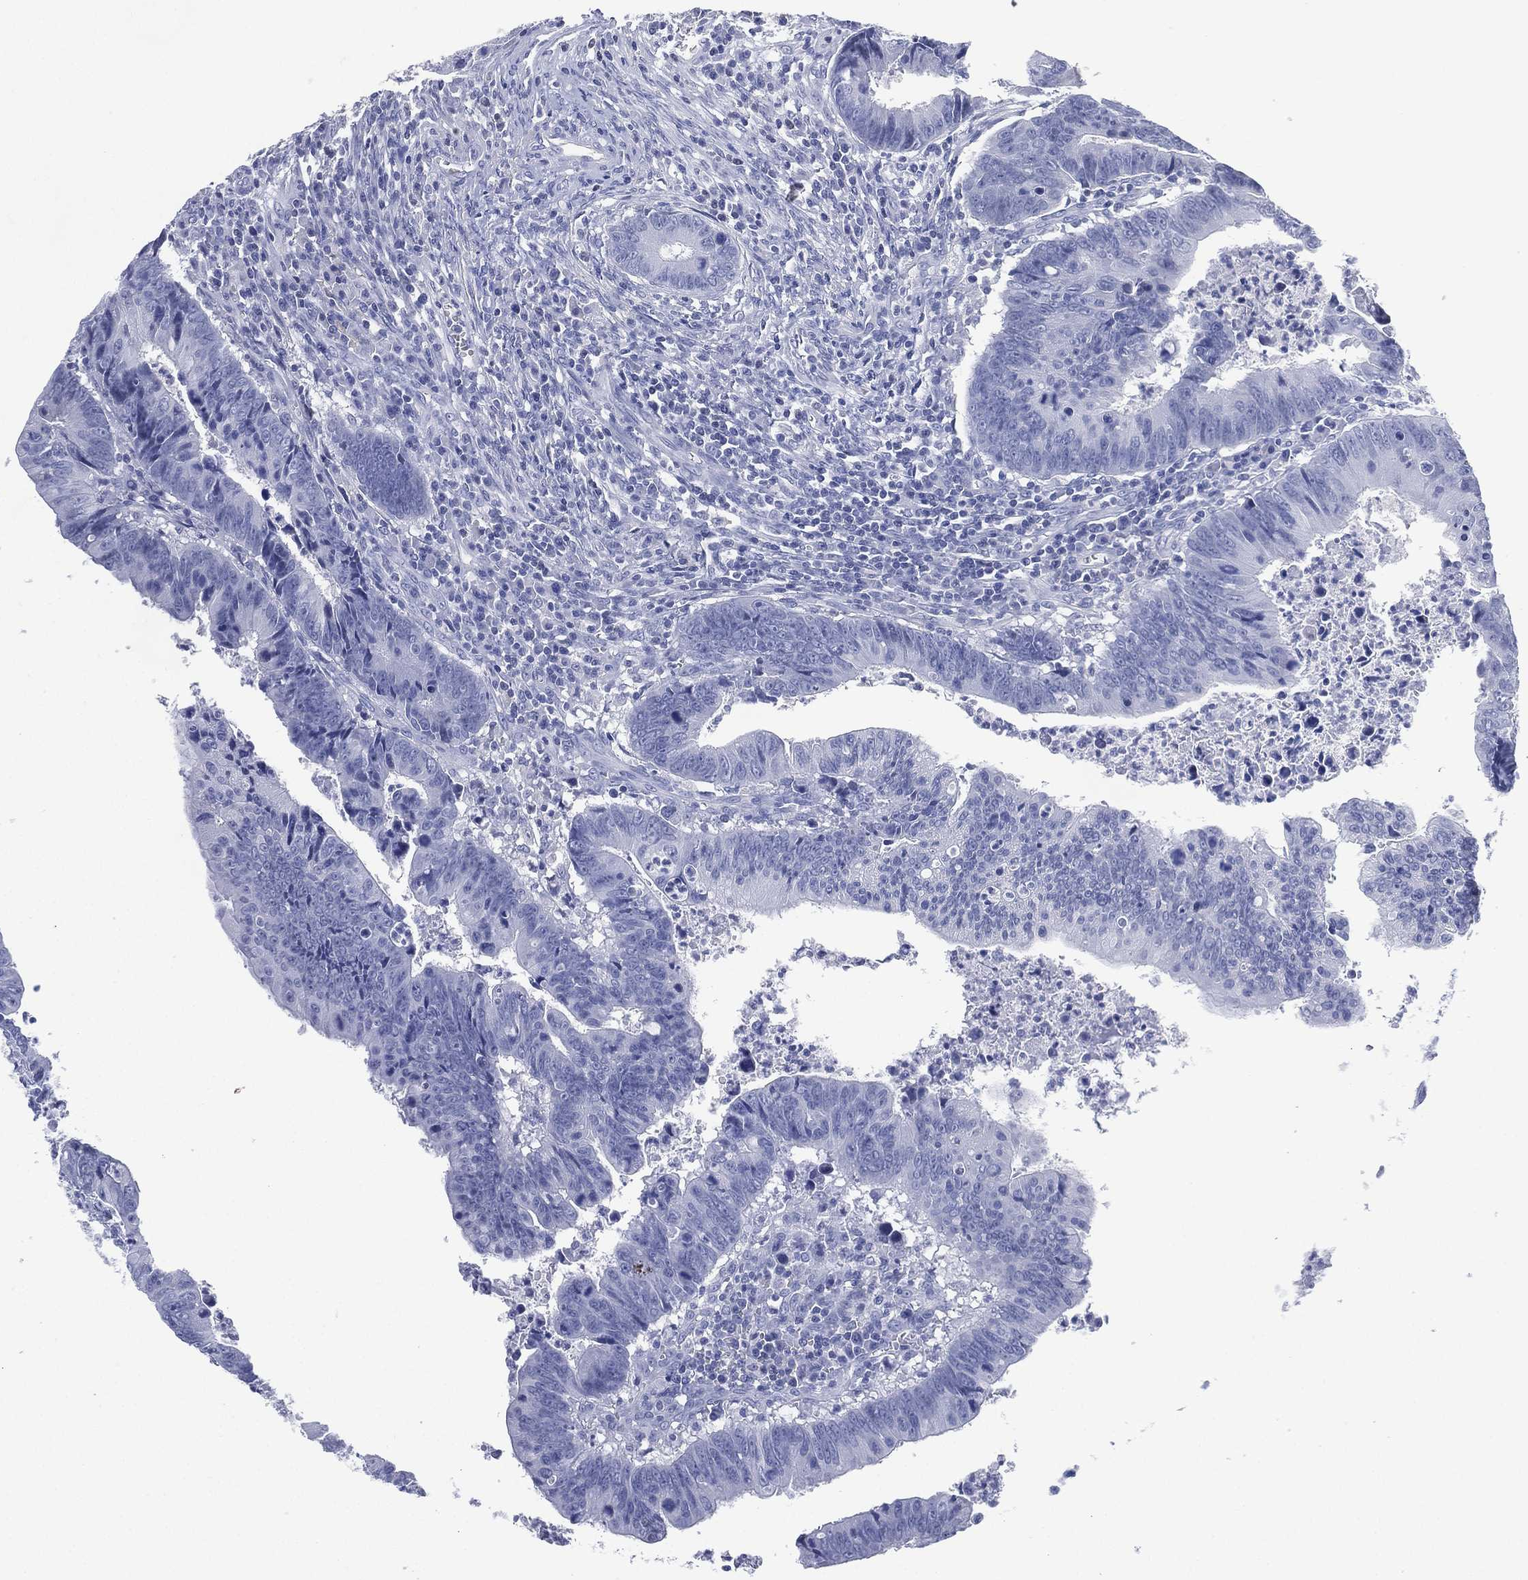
{"staining": {"intensity": "negative", "quantity": "none", "location": "none"}, "tissue": "colorectal cancer", "cell_type": "Tumor cells", "image_type": "cancer", "snomed": [{"axis": "morphology", "description": "Adenocarcinoma, NOS"}, {"axis": "topography", "description": "Colon"}], "caption": "DAB (3,3'-diaminobenzidine) immunohistochemical staining of human adenocarcinoma (colorectal) exhibits no significant expression in tumor cells.", "gene": "TMEM247", "patient": {"sex": "female", "age": 87}}